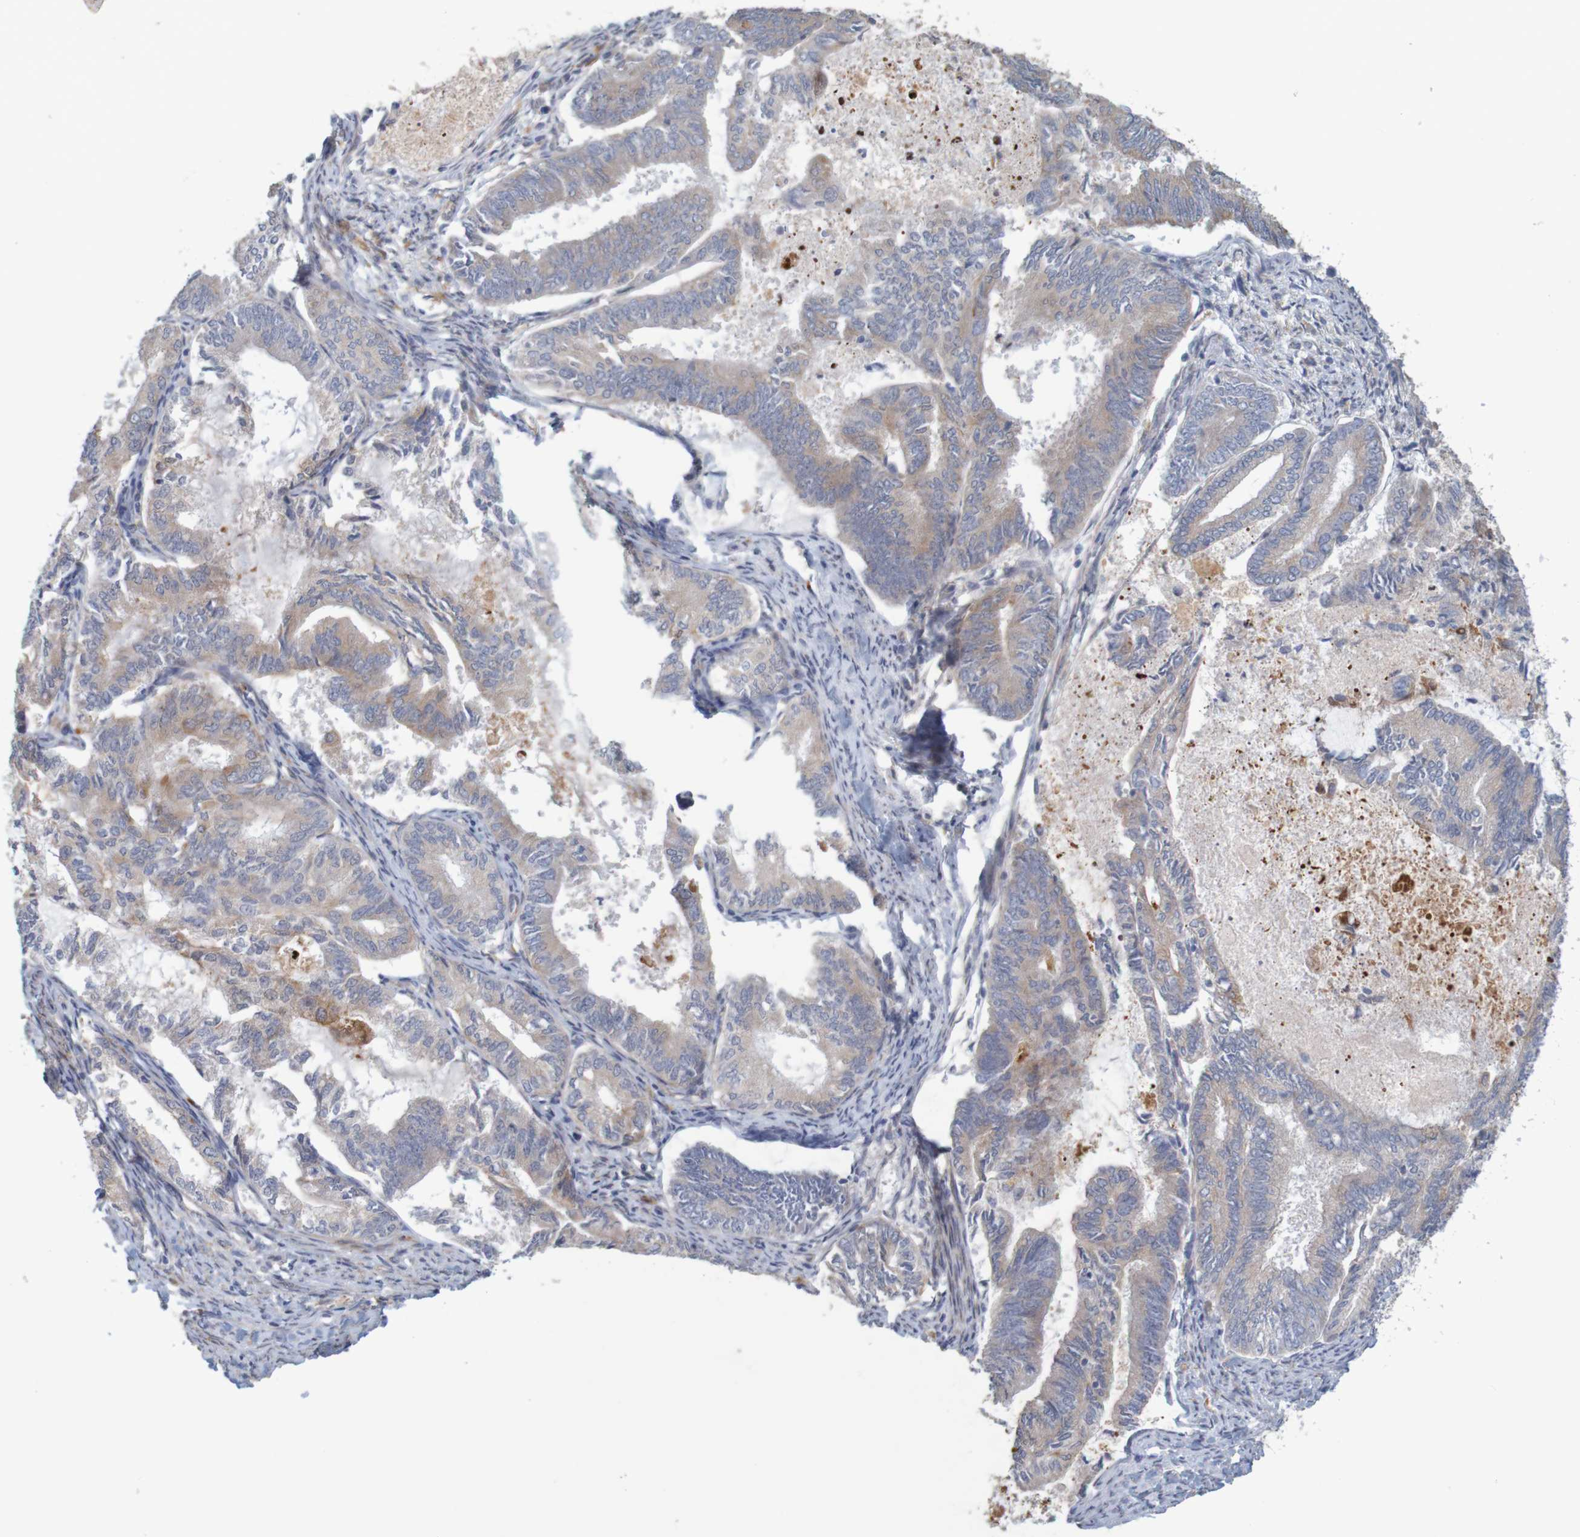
{"staining": {"intensity": "weak", "quantity": ">75%", "location": "cytoplasmic/membranous"}, "tissue": "endometrial cancer", "cell_type": "Tumor cells", "image_type": "cancer", "snomed": [{"axis": "morphology", "description": "Adenocarcinoma, NOS"}, {"axis": "topography", "description": "Endometrium"}], "caption": "A low amount of weak cytoplasmic/membranous positivity is appreciated in about >75% of tumor cells in endometrial cancer tissue.", "gene": "KRT23", "patient": {"sex": "female", "age": 86}}